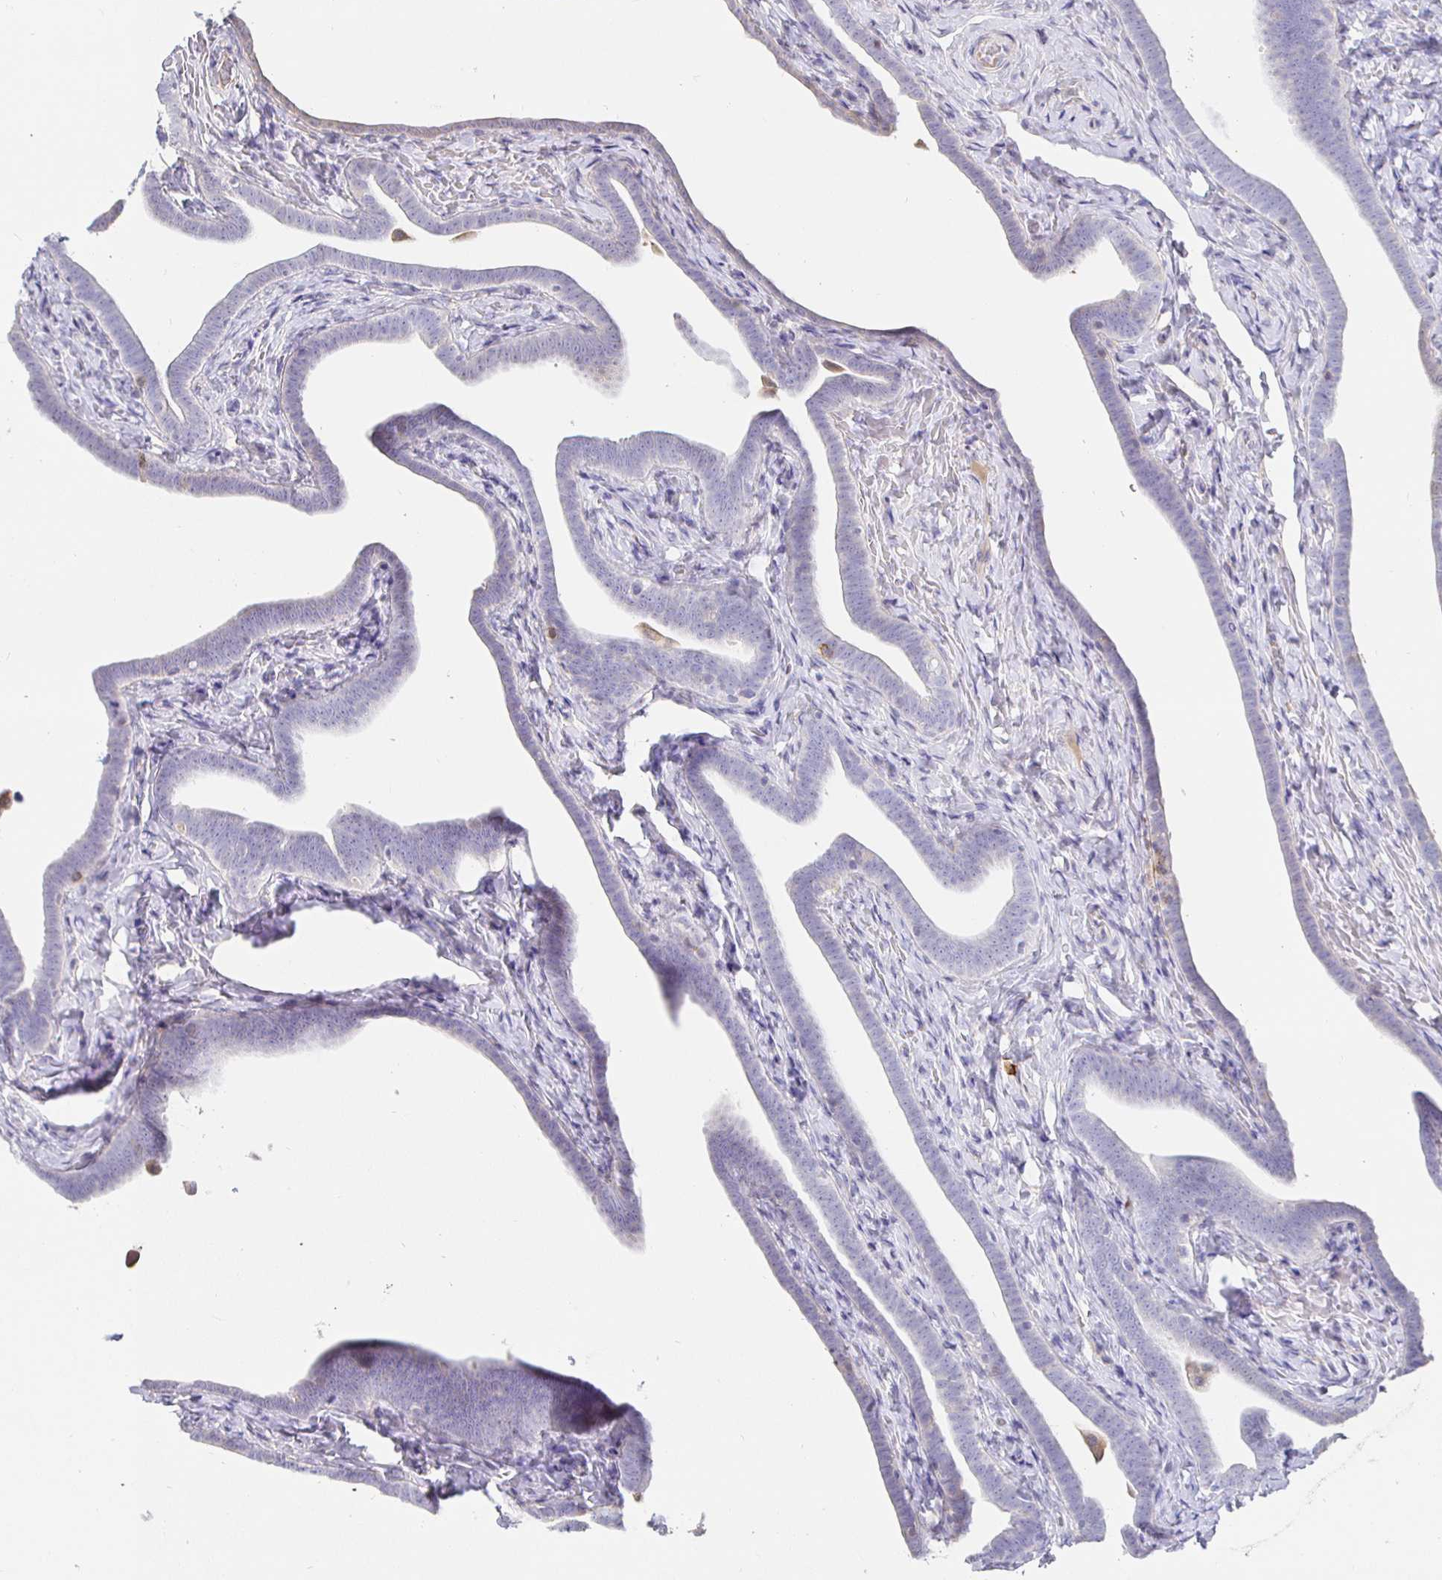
{"staining": {"intensity": "negative", "quantity": "none", "location": "none"}, "tissue": "fallopian tube", "cell_type": "Glandular cells", "image_type": "normal", "snomed": [{"axis": "morphology", "description": "Normal tissue, NOS"}, {"axis": "topography", "description": "Fallopian tube"}], "caption": "This photomicrograph is of unremarkable fallopian tube stained with IHC to label a protein in brown with the nuclei are counter-stained blue. There is no positivity in glandular cells.", "gene": "CXCR3", "patient": {"sex": "female", "age": 69}}